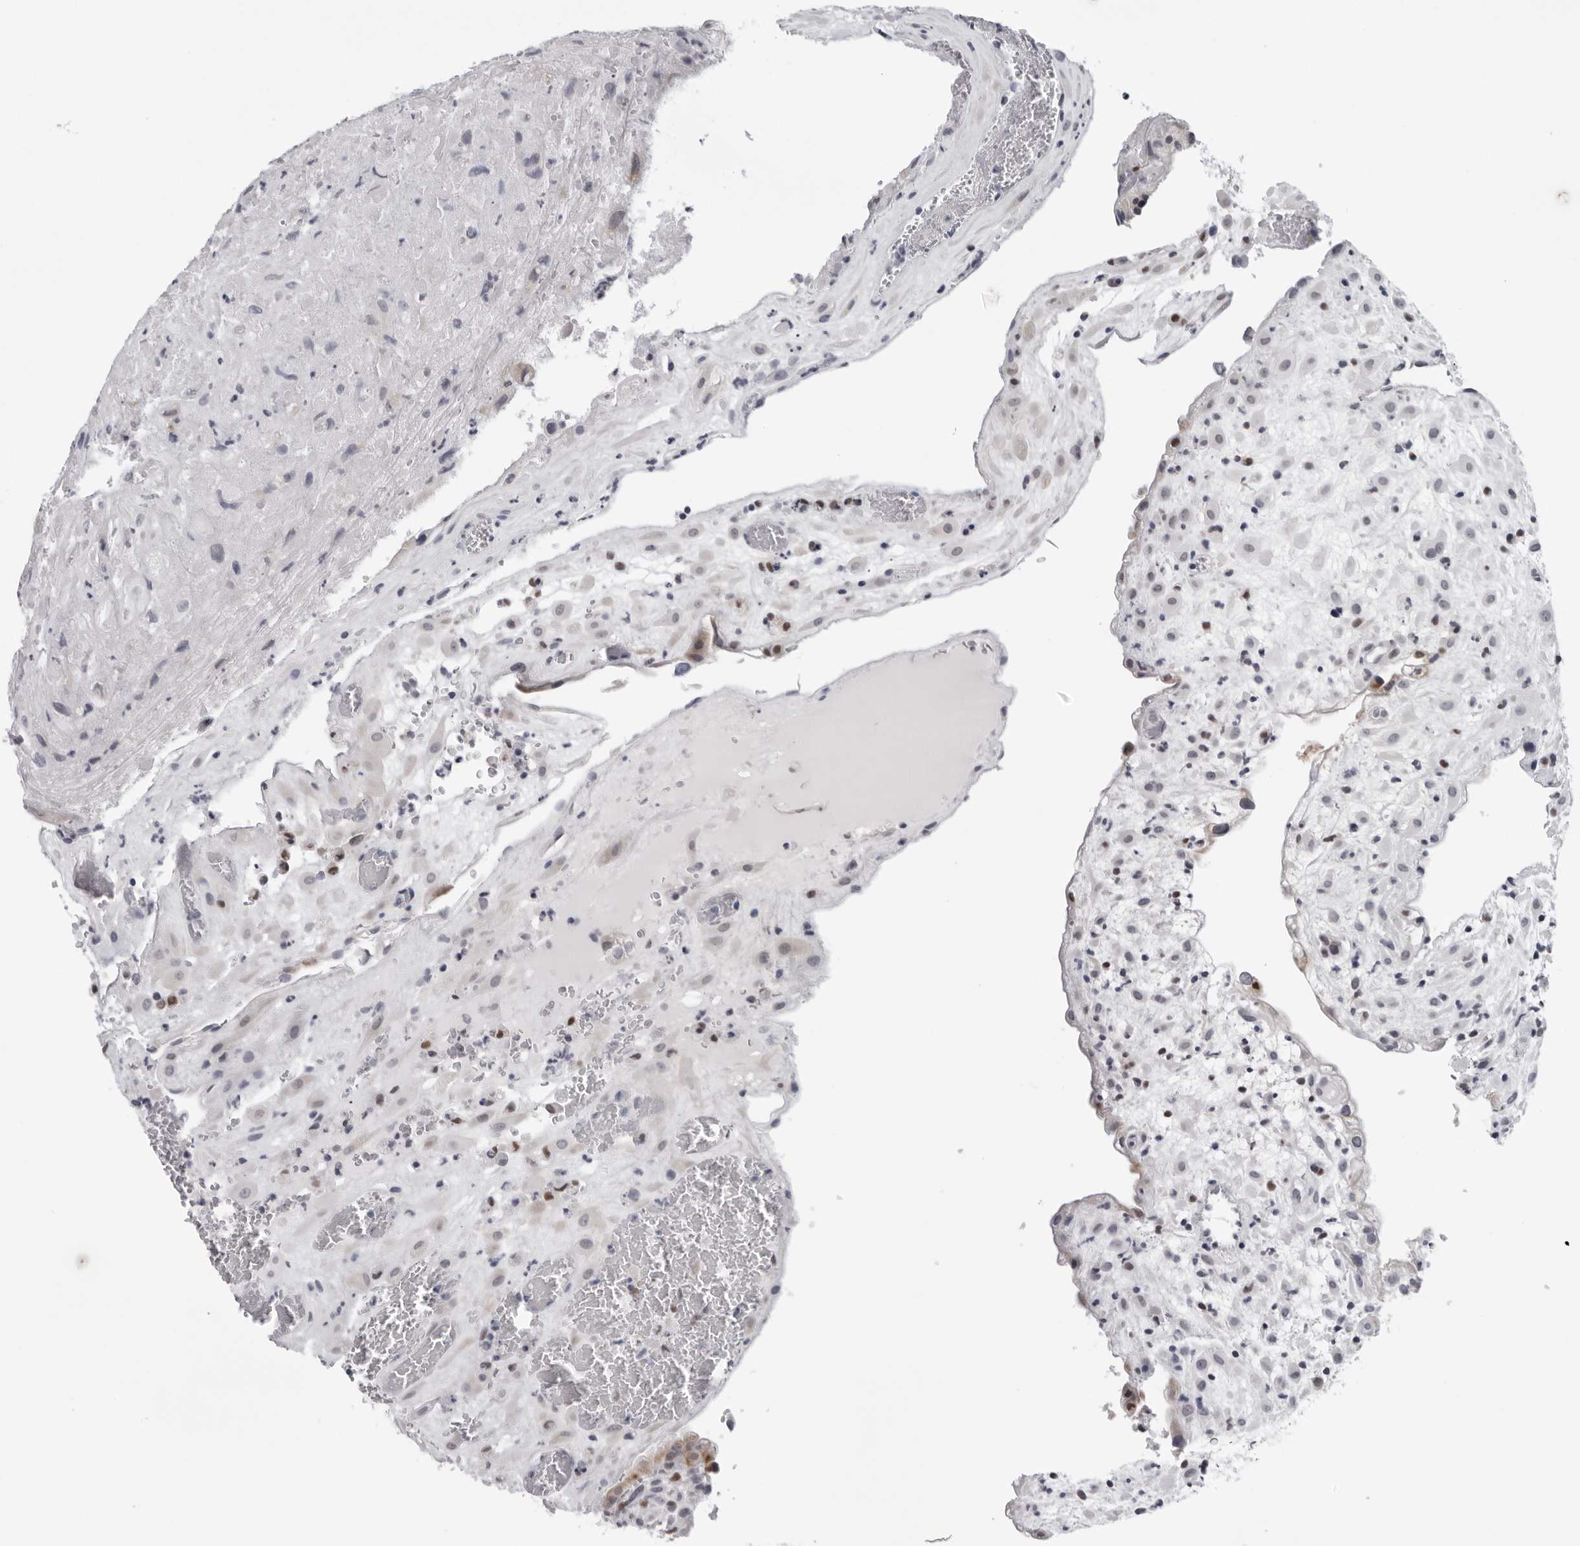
{"staining": {"intensity": "negative", "quantity": "none", "location": "none"}, "tissue": "placenta", "cell_type": "Decidual cells", "image_type": "normal", "snomed": [{"axis": "morphology", "description": "Normal tissue, NOS"}, {"axis": "topography", "description": "Placenta"}], "caption": "This is an immunohistochemistry micrograph of unremarkable human placenta. There is no expression in decidual cells.", "gene": "CPT2", "patient": {"sex": "female", "age": 35}}